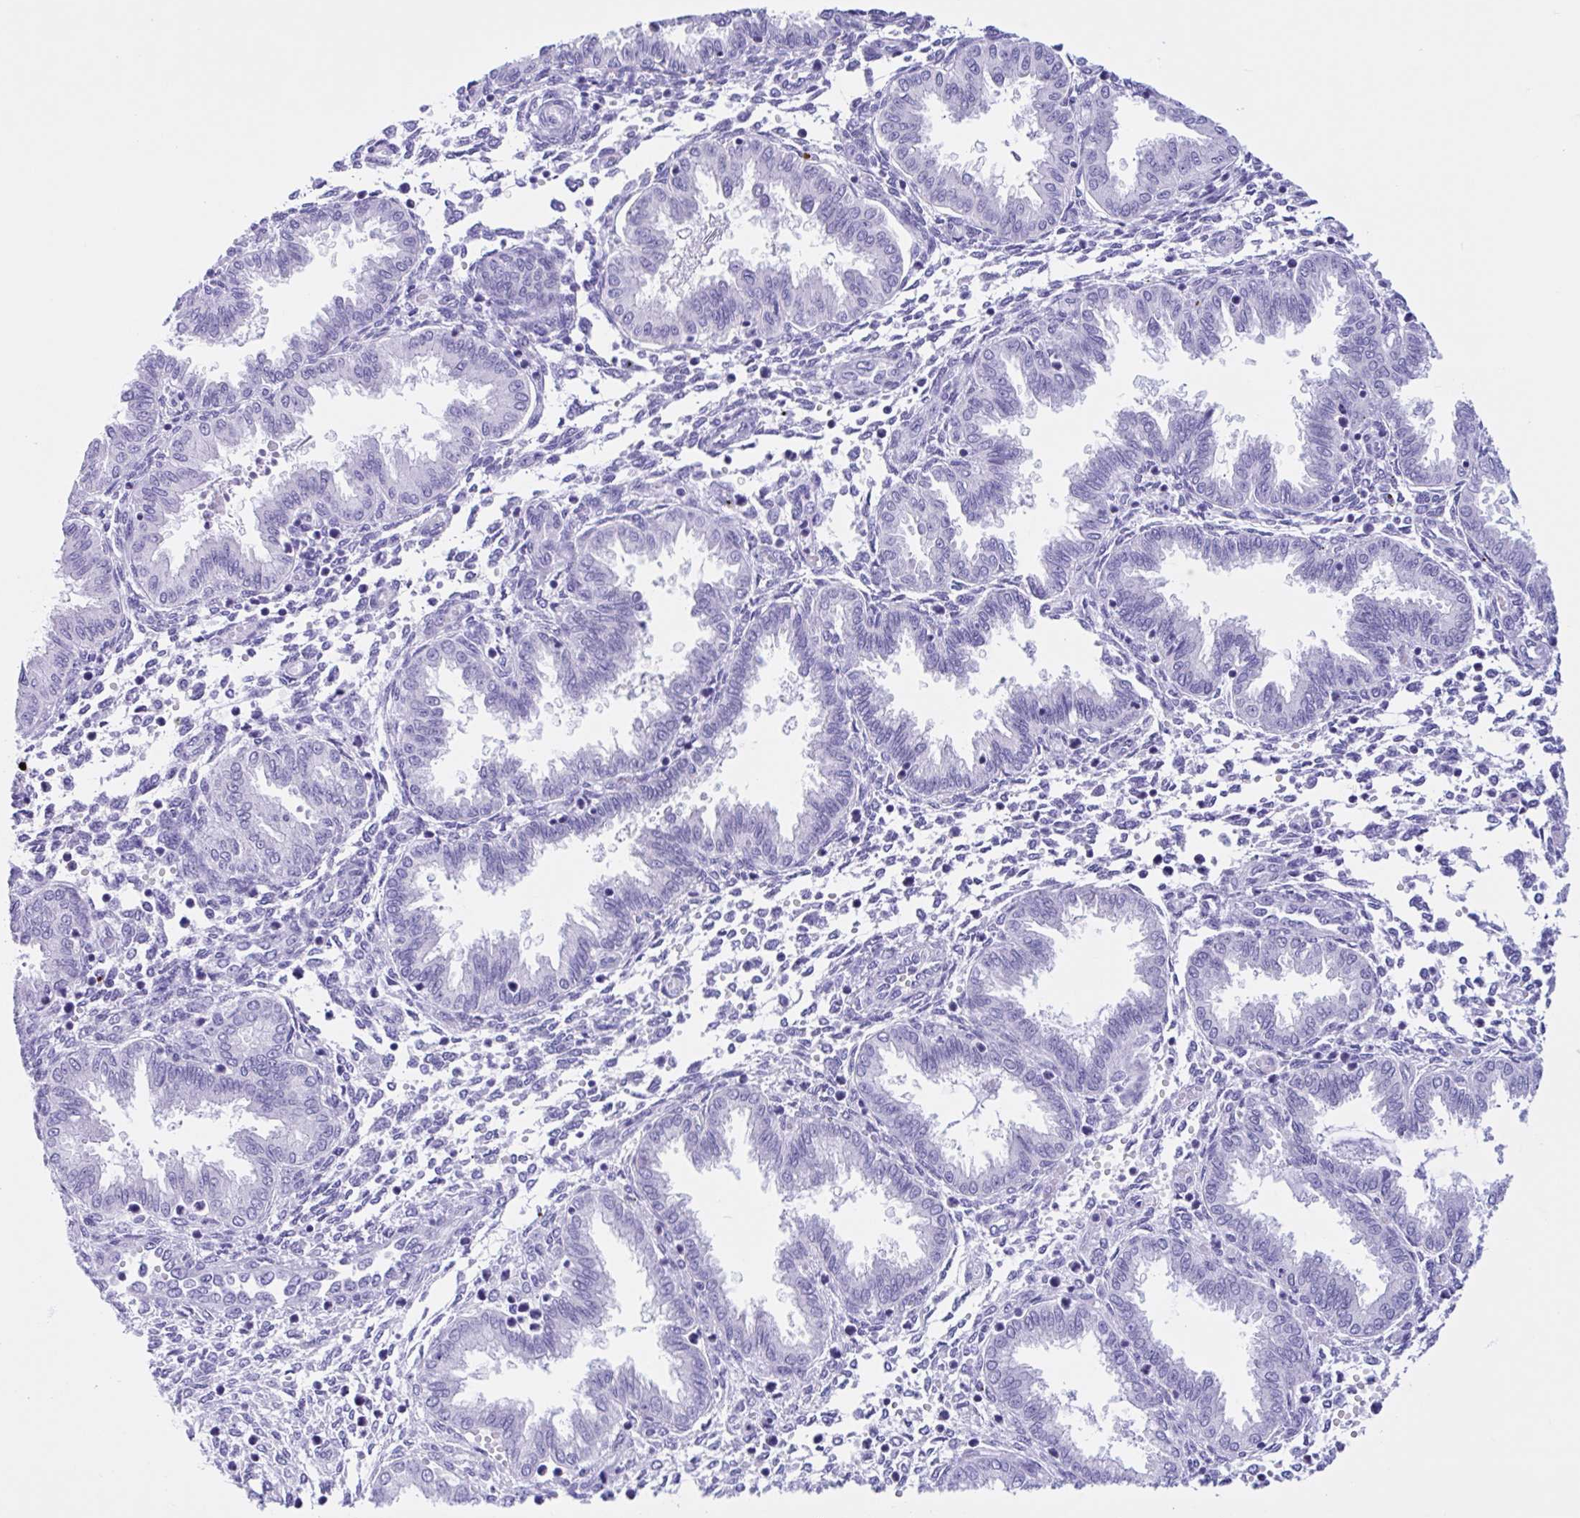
{"staining": {"intensity": "negative", "quantity": "none", "location": "none"}, "tissue": "endometrium", "cell_type": "Cells in endometrial stroma", "image_type": "normal", "snomed": [{"axis": "morphology", "description": "Normal tissue, NOS"}, {"axis": "topography", "description": "Endometrium"}], "caption": "IHC image of unremarkable human endometrium stained for a protein (brown), which displays no positivity in cells in endometrial stroma. (IHC, brightfield microscopy, high magnification).", "gene": "IAPP", "patient": {"sex": "female", "age": 33}}